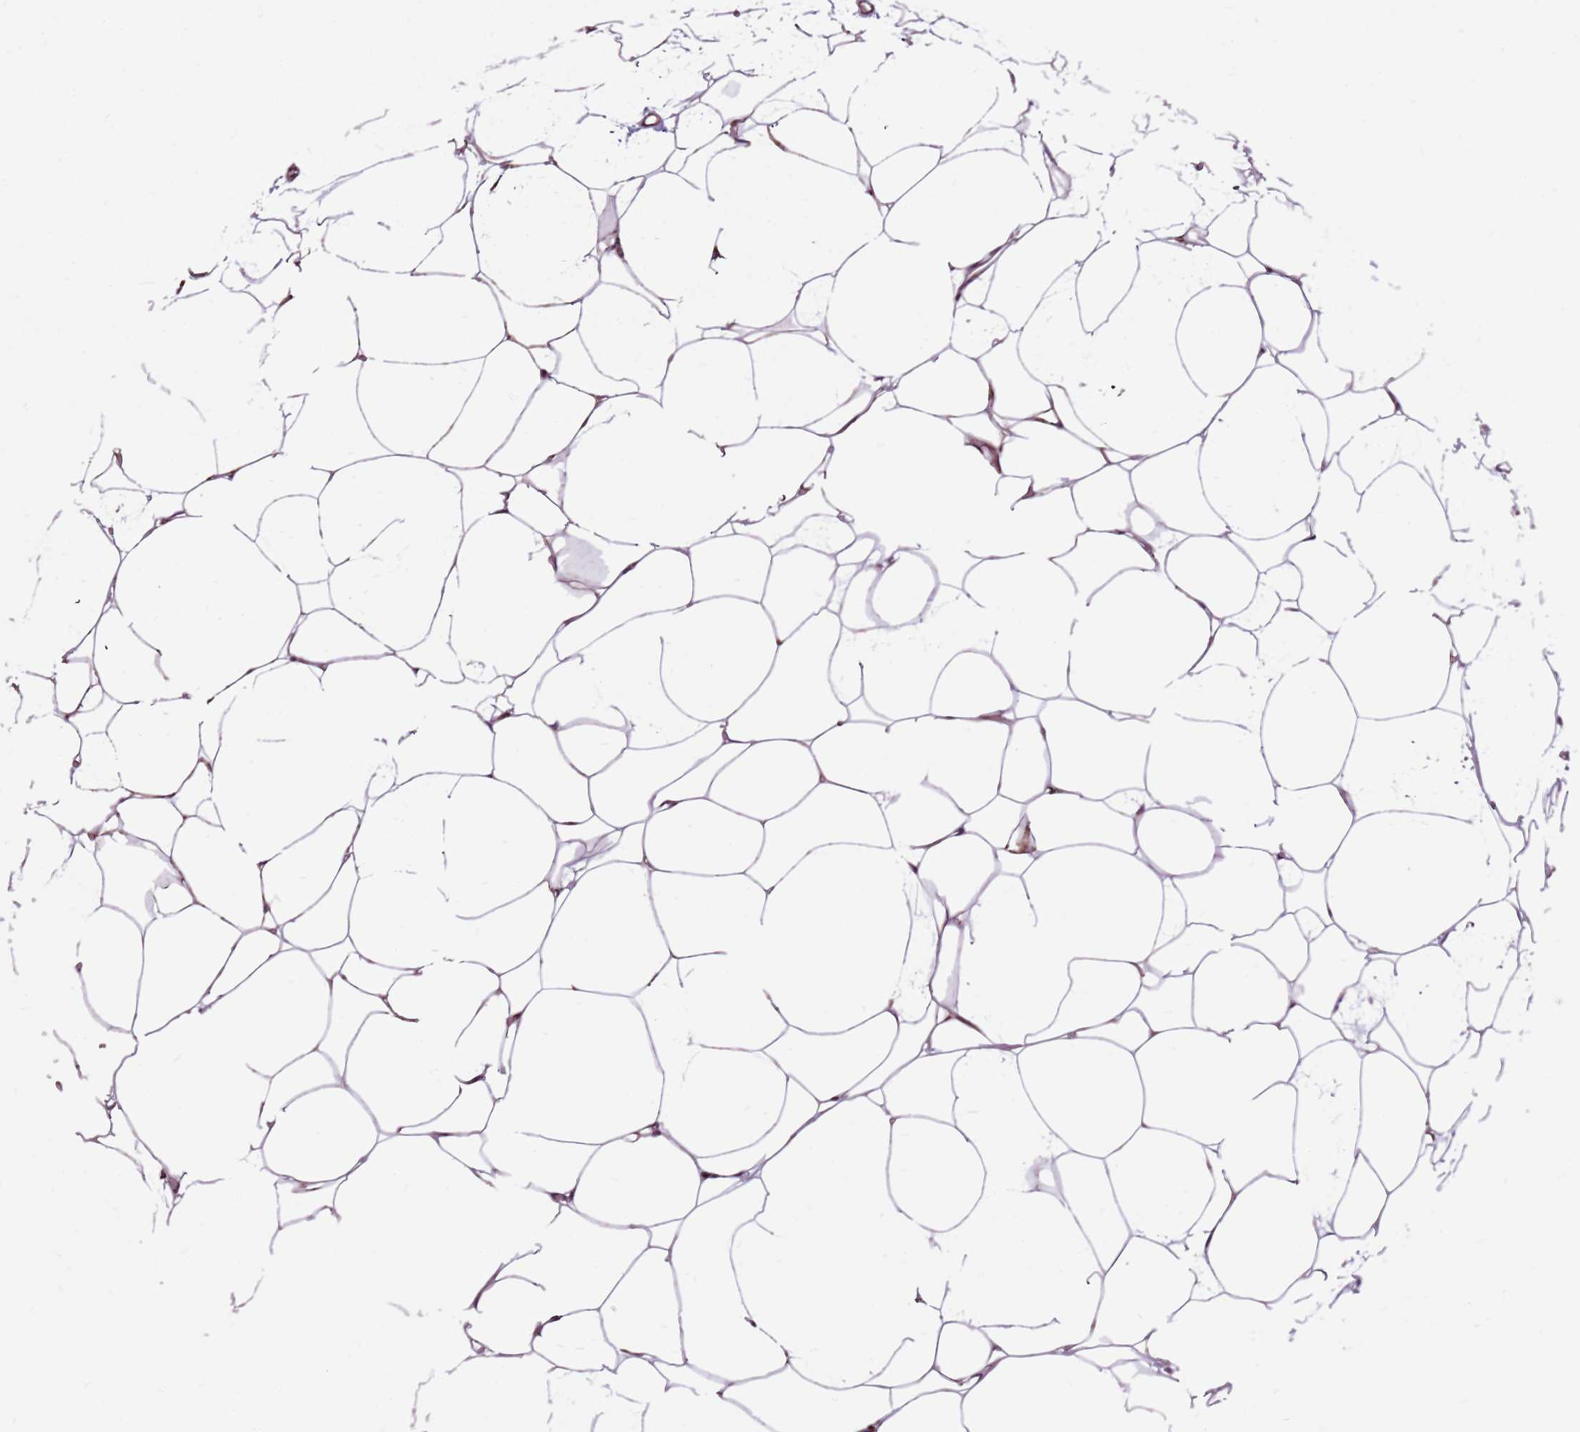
{"staining": {"intensity": "weak", "quantity": "<25%", "location": "cytoplasmic/membranous"}, "tissue": "adipose tissue", "cell_type": "Adipocytes", "image_type": "normal", "snomed": [{"axis": "morphology", "description": "Normal tissue, NOS"}, {"axis": "topography", "description": "Breast"}], "caption": "High magnification brightfield microscopy of normal adipose tissue stained with DAB (3,3'-diaminobenzidine) (brown) and counterstained with hematoxylin (blue): adipocytes show no significant positivity. (DAB IHC visualized using brightfield microscopy, high magnification).", "gene": "HECTD4", "patient": {"sex": "female", "age": 23}}